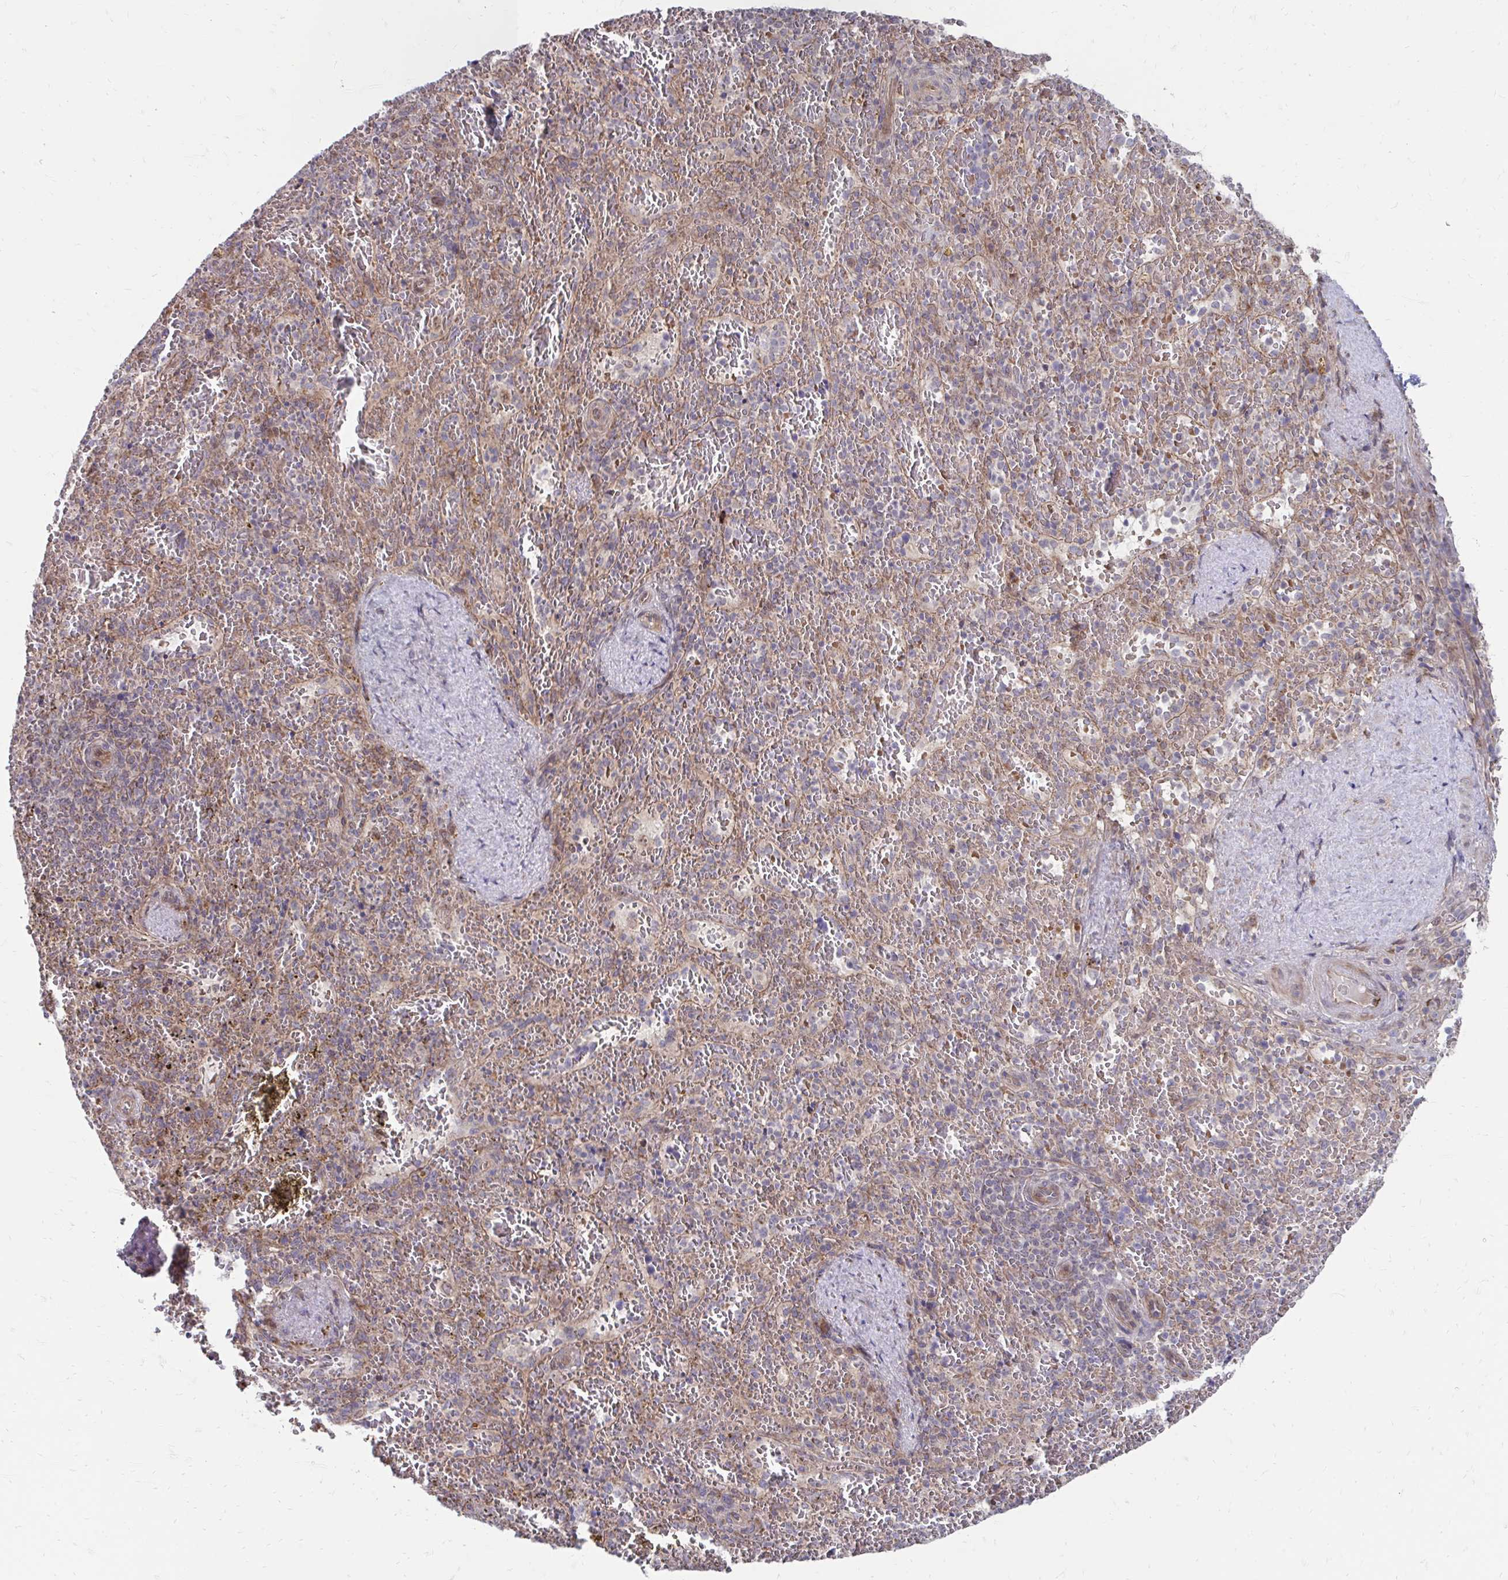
{"staining": {"intensity": "negative", "quantity": "none", "location": "none"}, "tissue": "spleen", "cell_type": "Cells in red pulp", "image_type": "normal", "snomed": [{"axis": "morphology", "description": "Normal tissue, NOS"}, {"axis": "topography", "description": "Spleen"}], "caption": "Immunohistochemistry (IHC) of benign spleen exhibits no staining in cells in red pulp.", "gene": "ITPR2", "patient": {"sex": "female", "age": 50}}